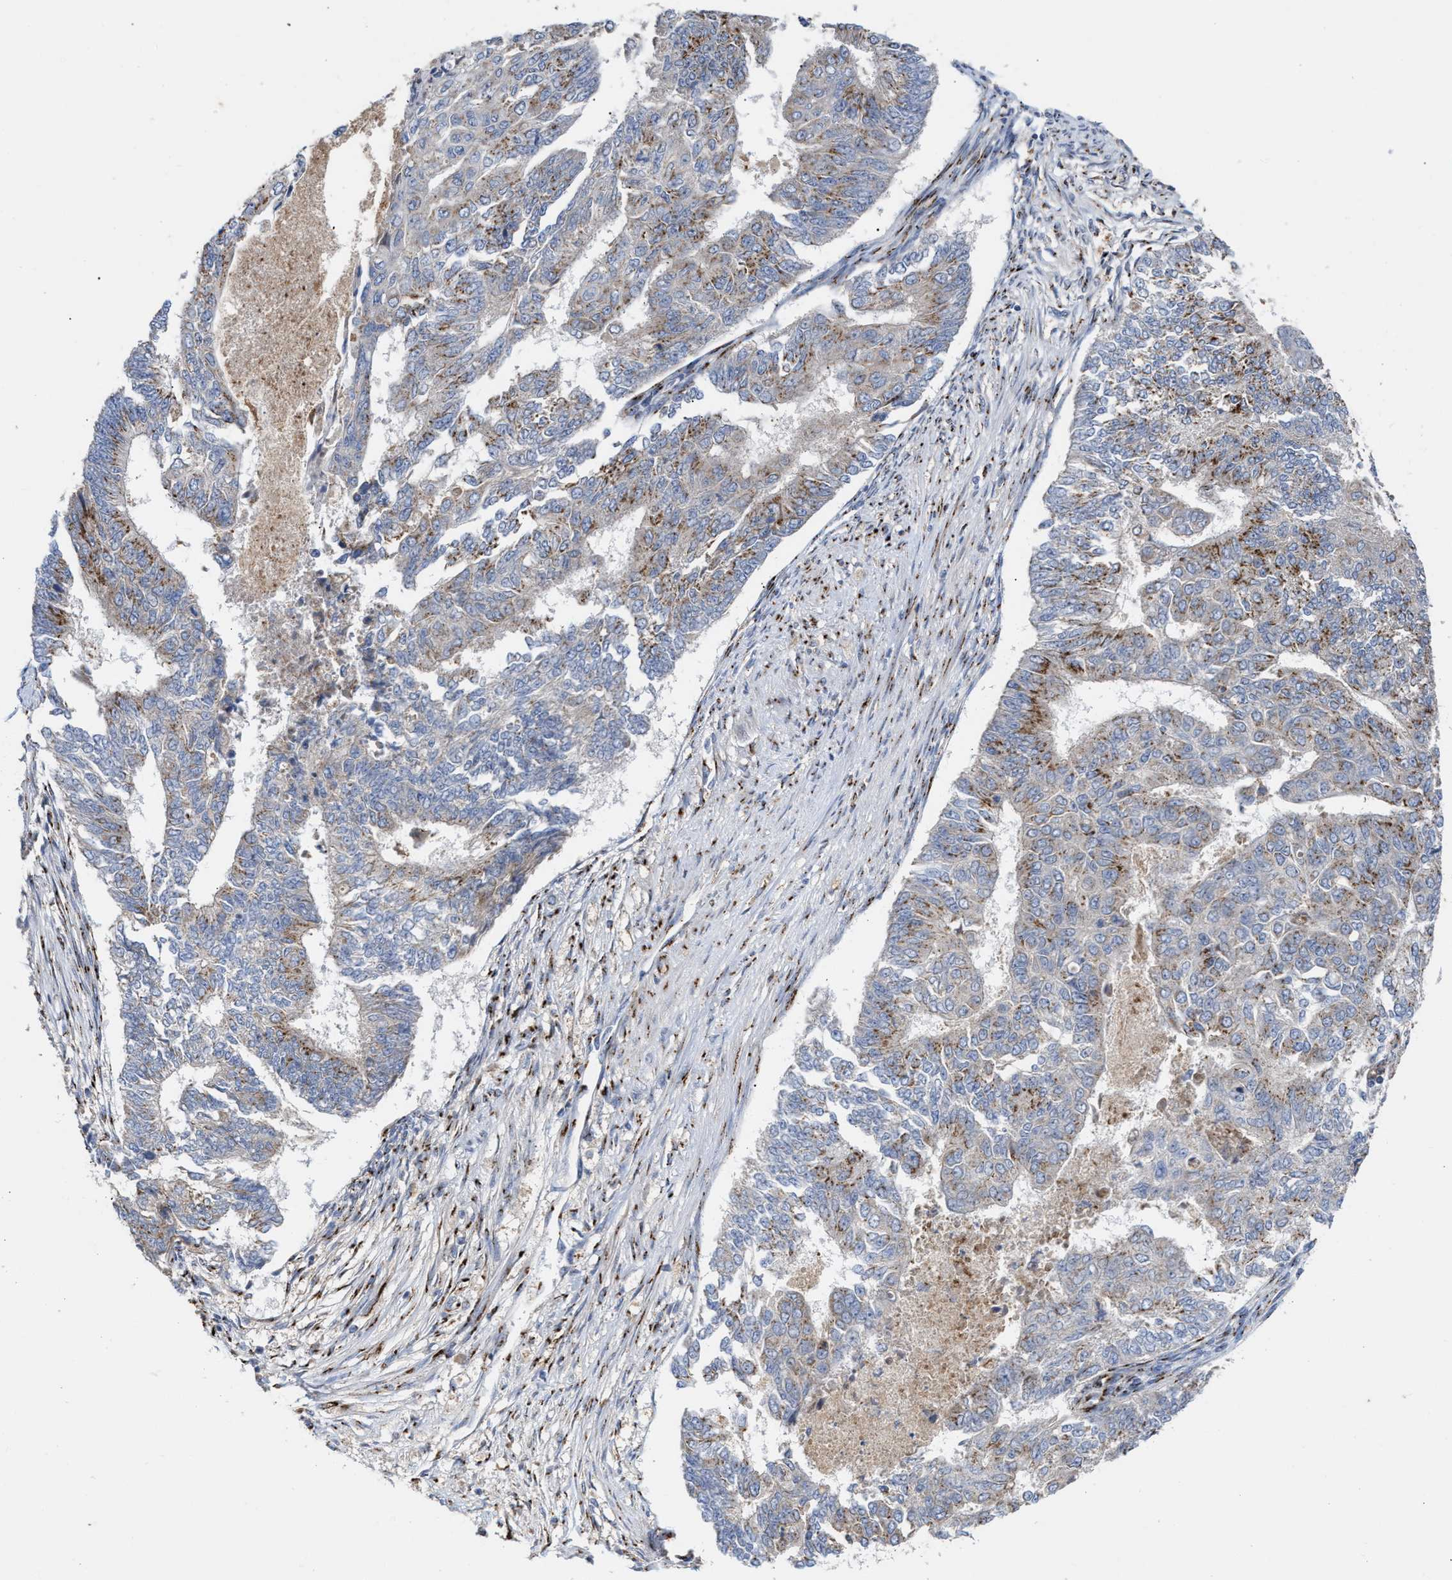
{"staining": {"intensity": "moderate", "quantity": "25%-75%", "location": "cytoplasmic/membranous"}, "tissue": "endometrial cancer", "cell_type": "Tumor cells", "image_type": "cancer", "snomed": [{"axis": "morphology", "description": "Adenocarcinoma, NOS"}, {"axis": "topography", "description": "Endometrium"}], "caption": "Protein staining displays moderate cytoplasmic/membranous expression in about 25%-75% of tumor cells in endometrial cancer.", "gene": "CCL2", "patient": {"sex": "female", "age": 32}}